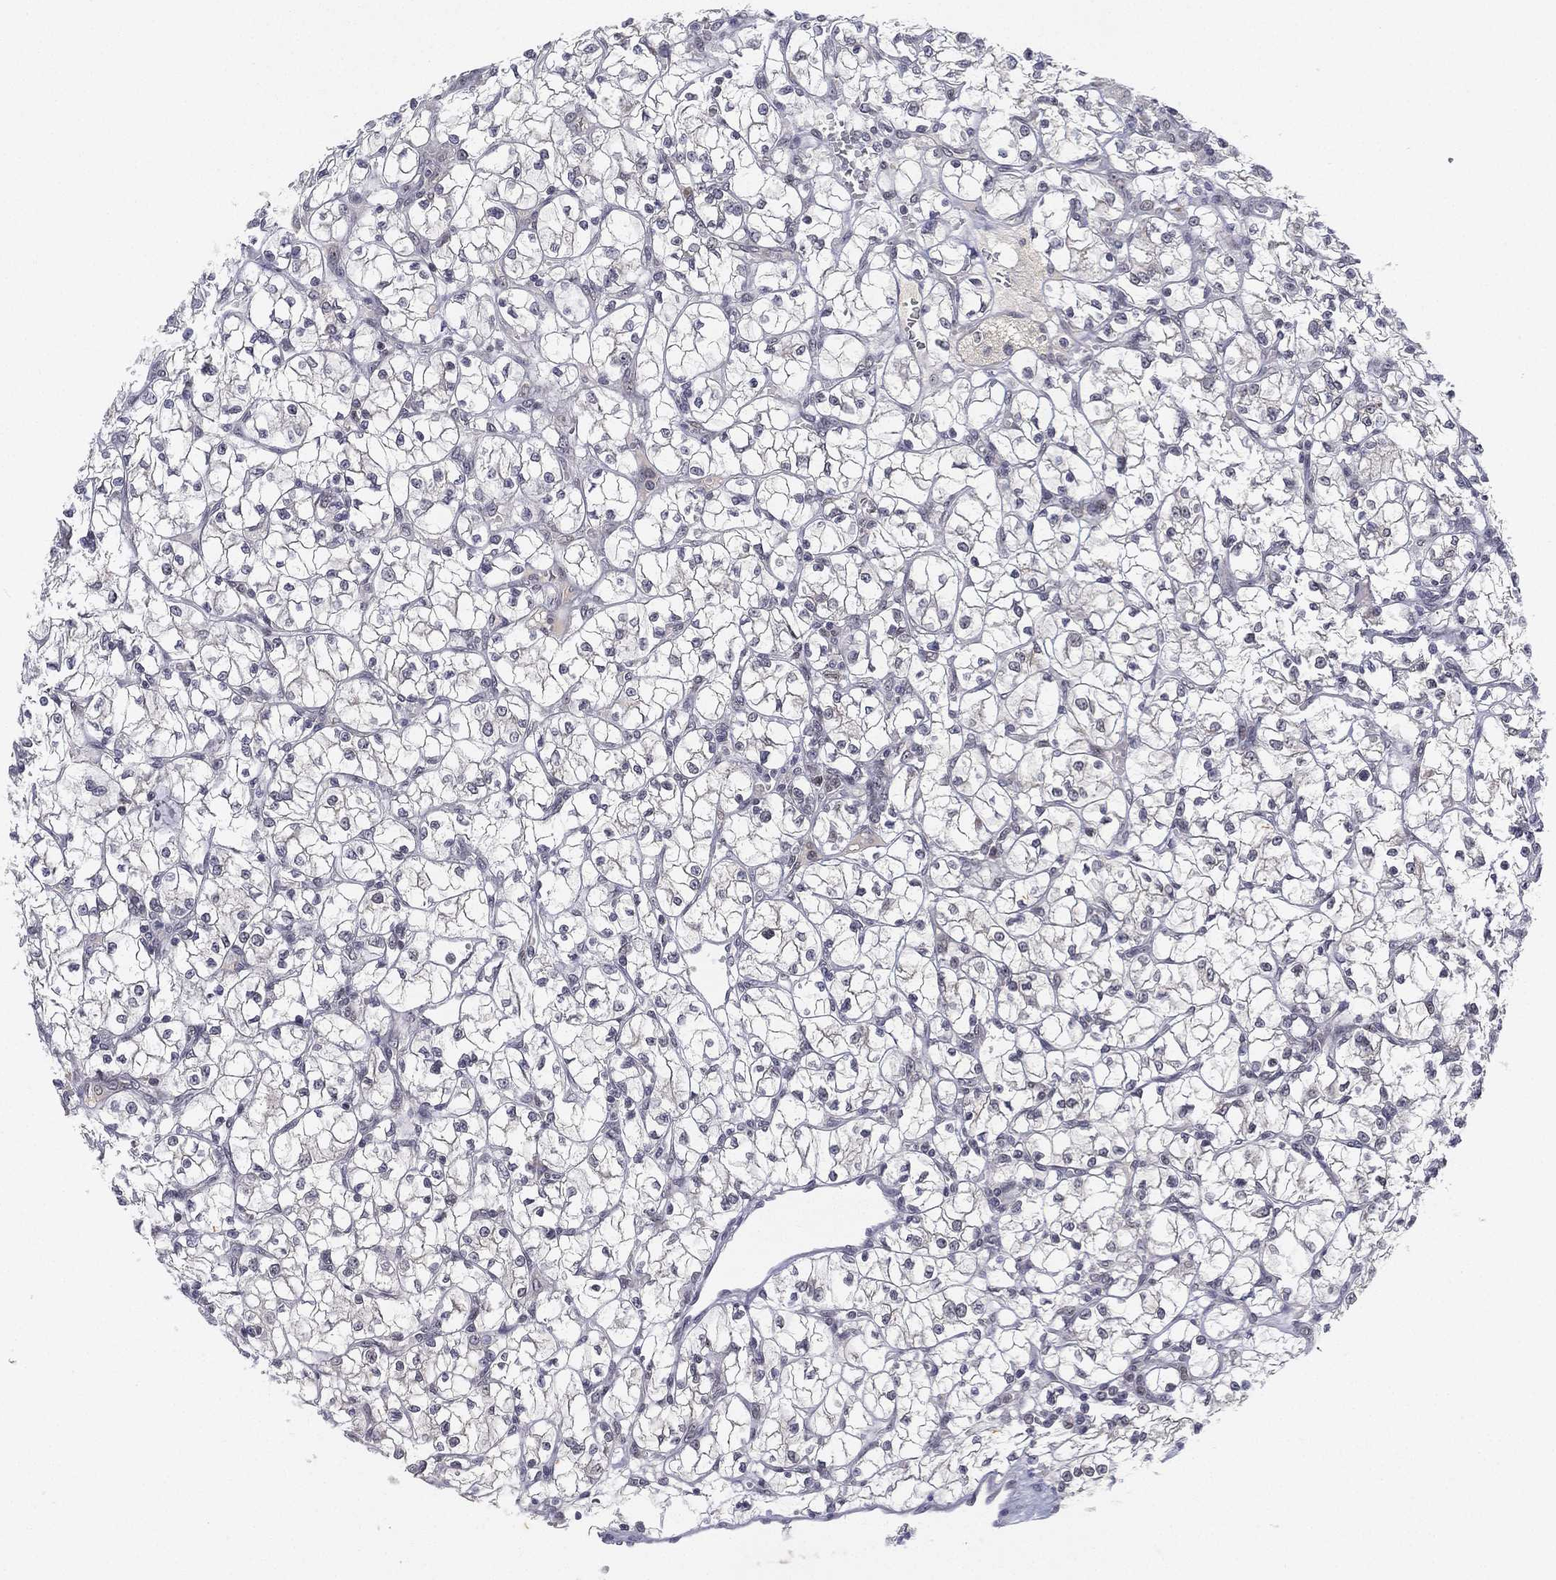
{"staining": {"intensity": "negative", "quantity": "none", "location": "none"}, "tissue": "renal cancer", "cell_type": "Tumor cells", "image_type": "cancer", "snomed": [{"axis": "morphology", "description": "Adenocarcinoma, NOS"}, {"axis": "topography", "description": "Kidney"}], "caption": "DAB (3,3'-diaminobenzidine) immunohistochemical staining of renal adenocarcinoma demonstrates no significant staining in tumor cells.", "gene": "MS4A8", "patient": {"sex": "female", "age": 64}}